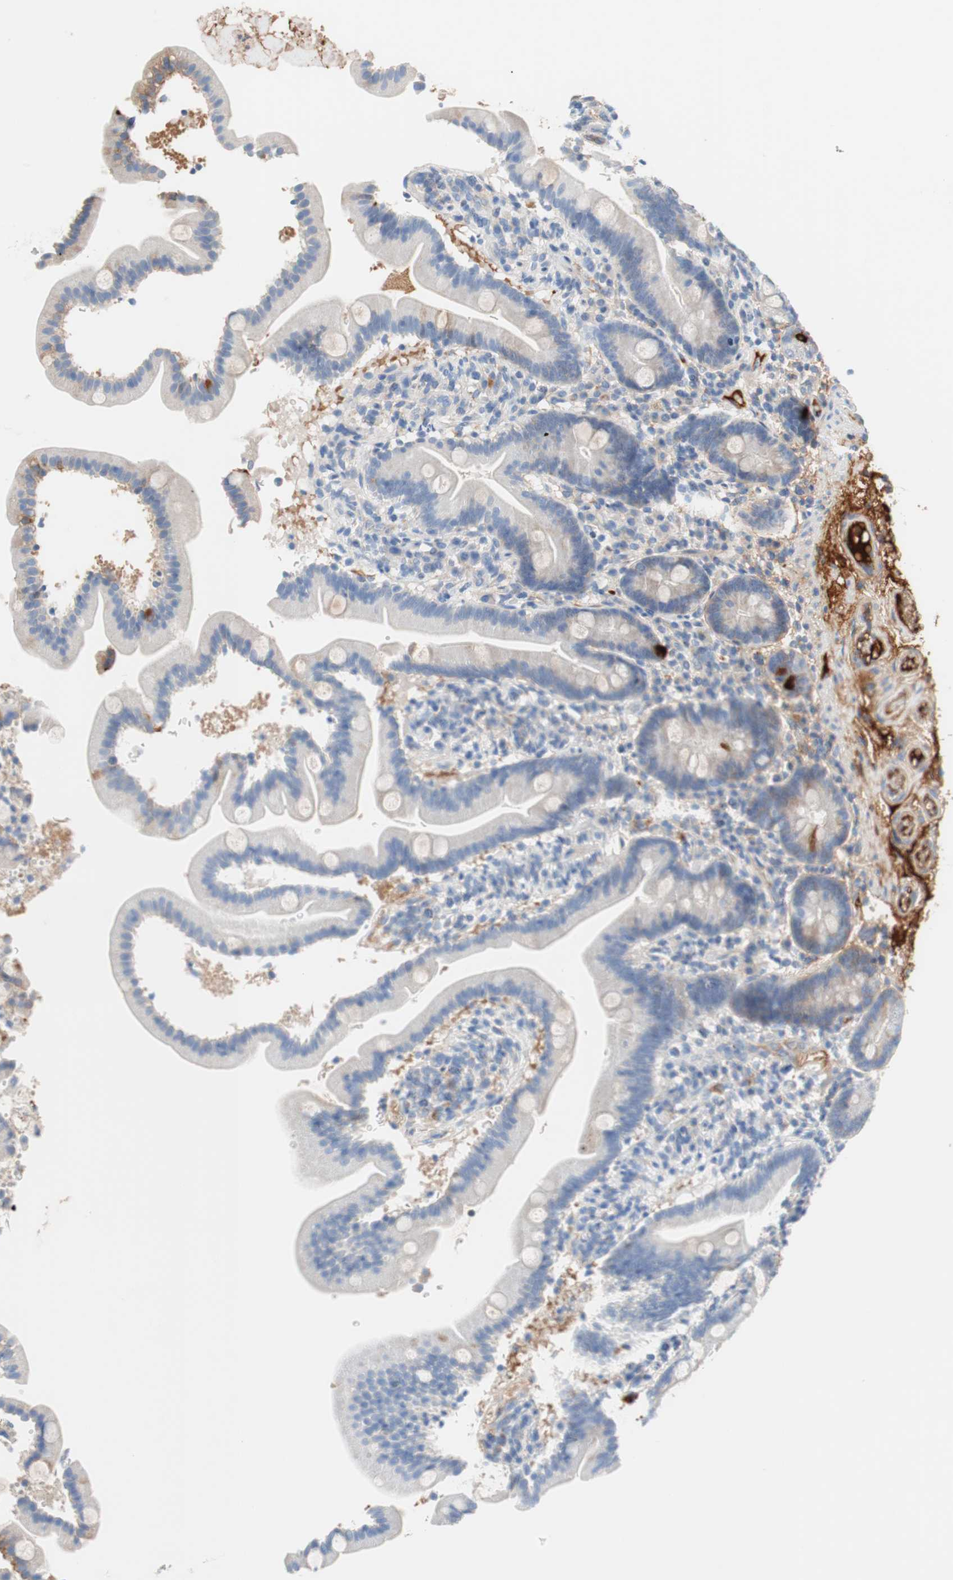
{"staining": {"intensity": "strong", "quantity": "<25%", "location": "cytoplasmic/membranous"}, "tissue": "duodenum", "cell_type": "Glandular cells", "image_type": "normal", "snomed": [{"axis": "morphology", "description": "Normal tissue, NOS"}, {"axis": "topography", "description": "Duodenum"}], "caption": "Immunohistochemistry (IHC) (DAB) staining of benign duodenum shows strong cytoplasmic/membranous protein expression in about <25% of glandular cells.", "gene": "RBP4", "patient": {"sex": "male", "age": 54}}